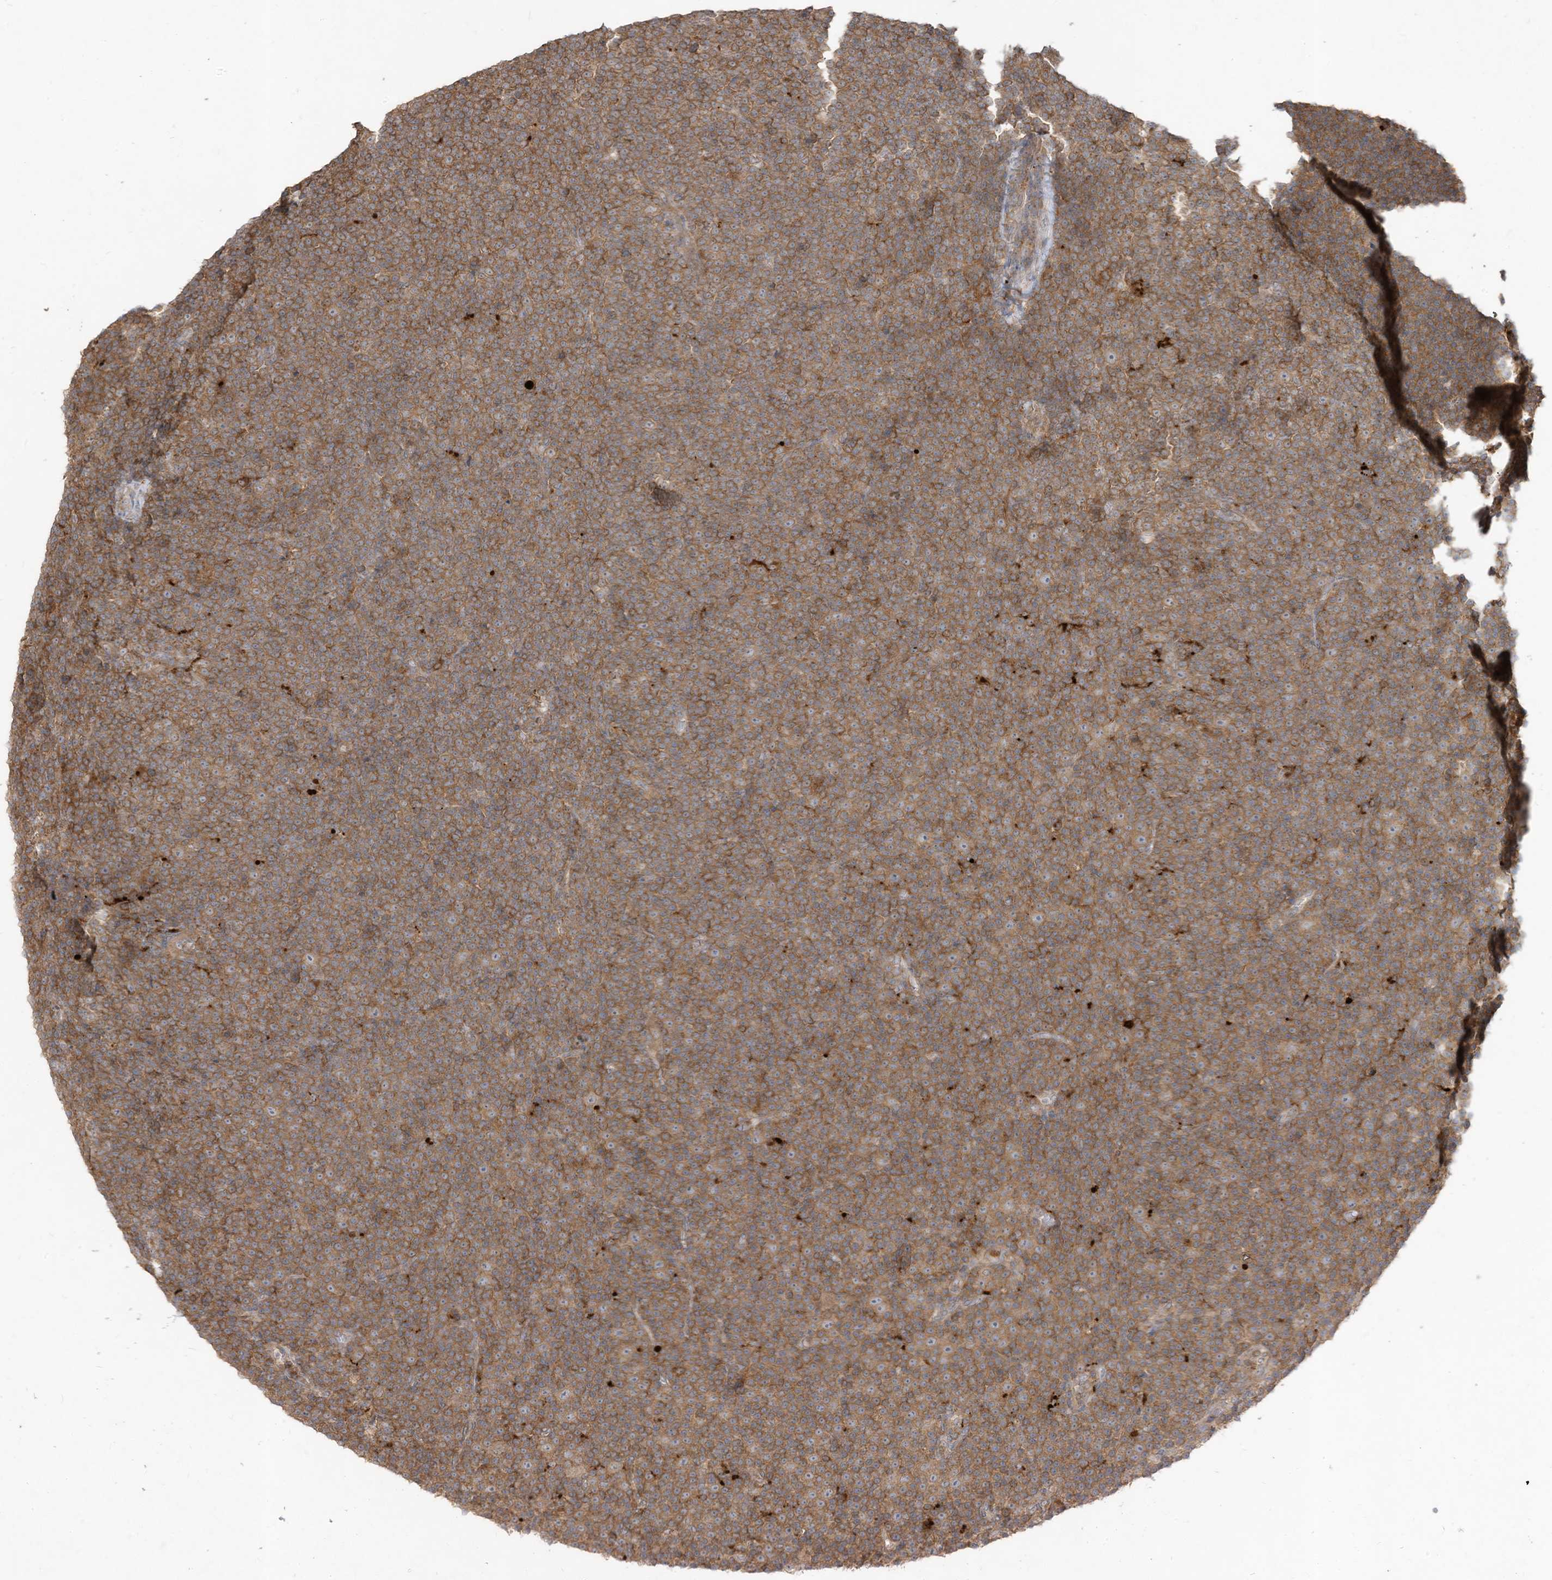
{"staining": {"intensity": "moderate", "quantity": ">75%", "location": "cytoplasmic/membranous"}, "tissue": "lymphoma", "cell_type": "Tumor cells", "image_type": "cancer", "snomed": [{"axis": "morphology", "description": "Malignant lymphoma, non-Hodgkin's type, Low grade"}, {"axis": "topography", "description": "Lymph node"}], "caption": "Moderate cytoplasmic/membranous staining is present in about >75% of tumor cells in lymphoma. (DAB (3,3'-diaminobenzidine) IHC, brown staining for protein, blue staining for nuclei).", "gene": "LDAH", "patient": {"sex": "female", "age": 67}}